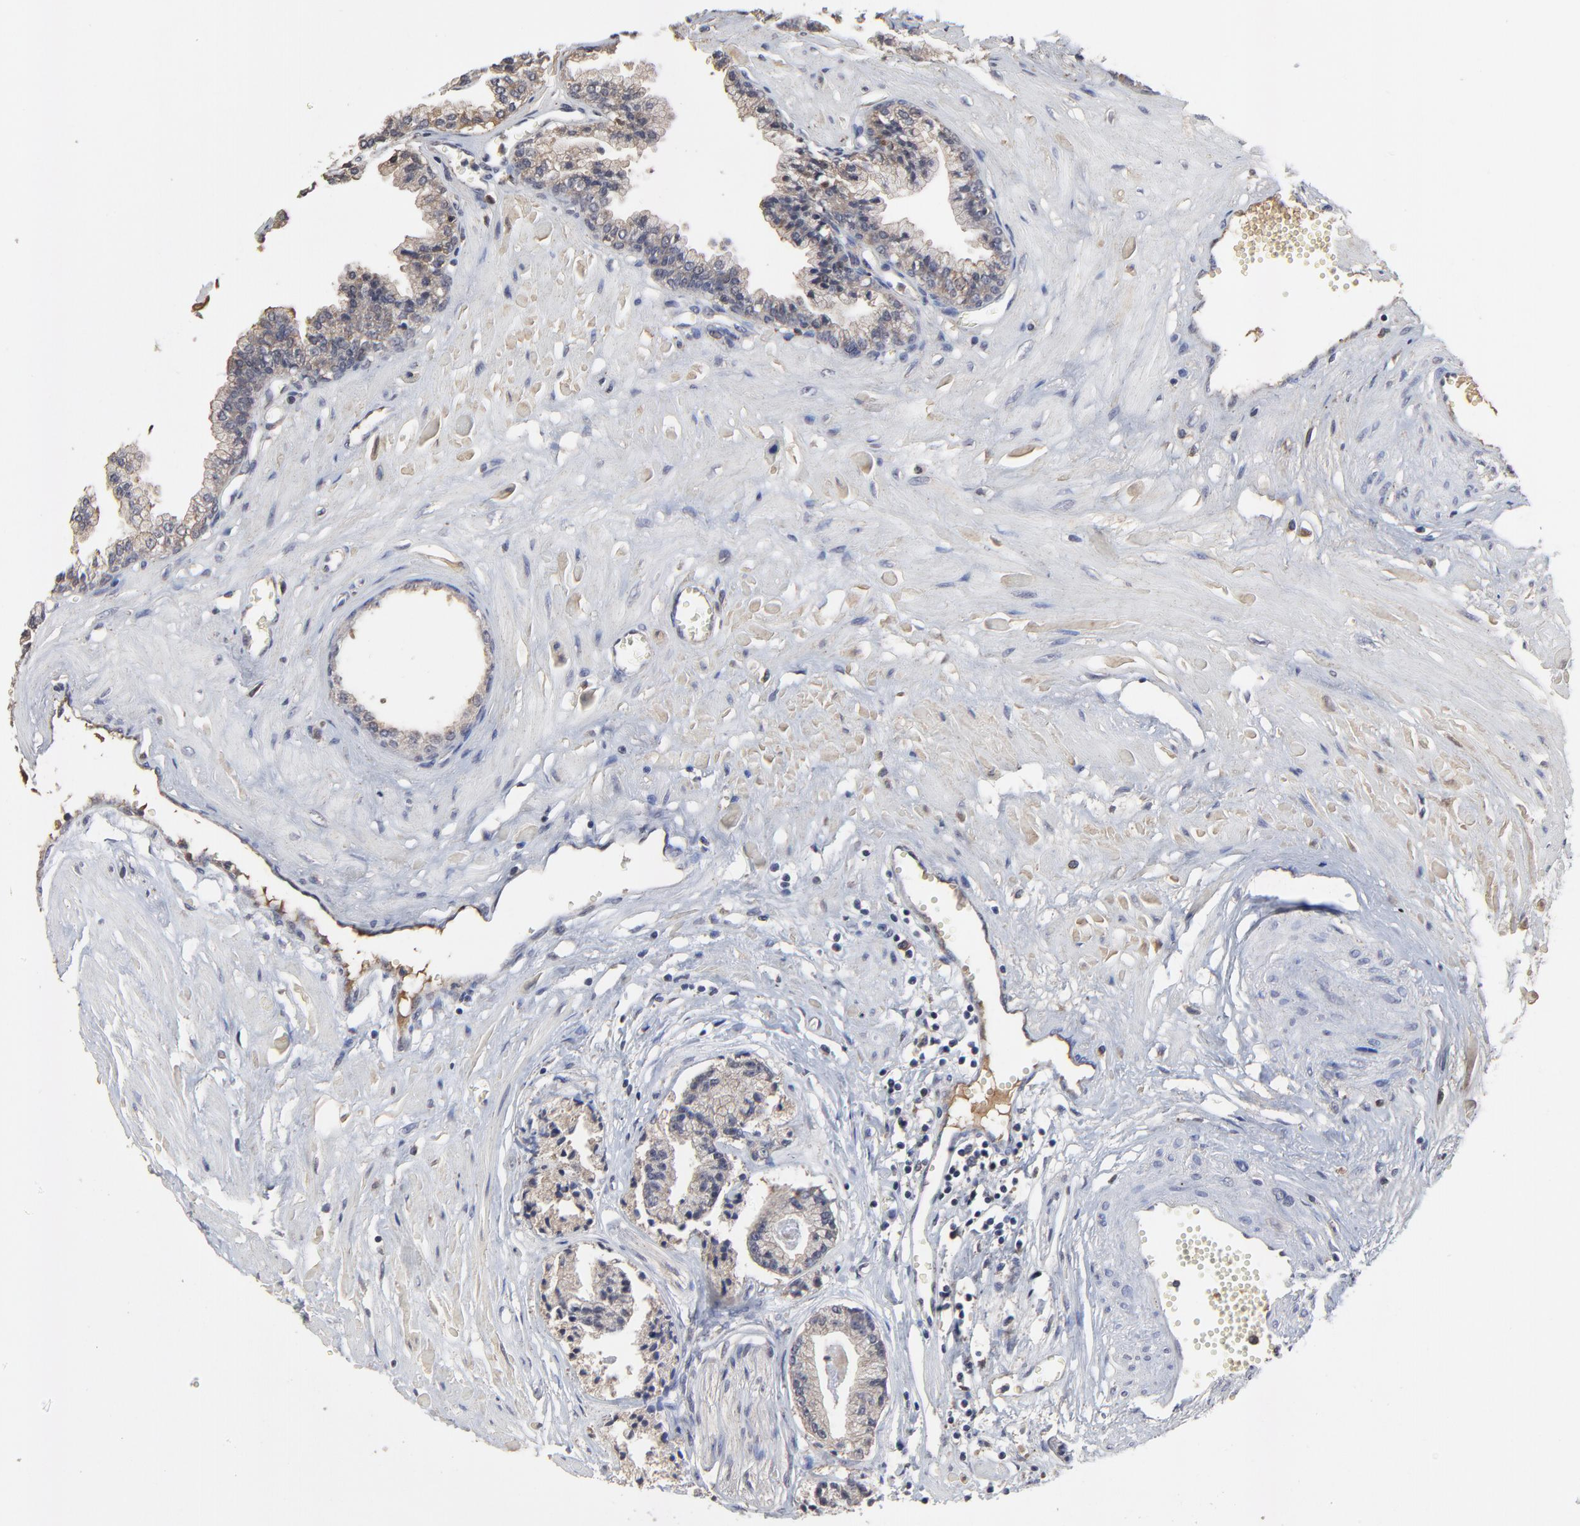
{"staining": {"intensity": "weak", "quantity": ">75%", "location": "cytoplasmic/membranous"}, "tissue": "prostate cancer", "cell_type": "Tumor cells", "image_type": "cancer", "snomed": [{"axis": "morphology", "description": "Adenocarcinoma, High grade"}, {"axis": "topography", "description": "Prostate"}], "caption": "Immunohistochemistry (IHC) of prostate cancer (adenocarcinoma (high-grade)) displays low levels of weak cytoplasmic/membranous positivity in approximately >75% of tumor cells. (IHC, brightfield microscopy, high magnification).", "gene": "VPREB3", "patient": {"sex": "male", "age": 56}}